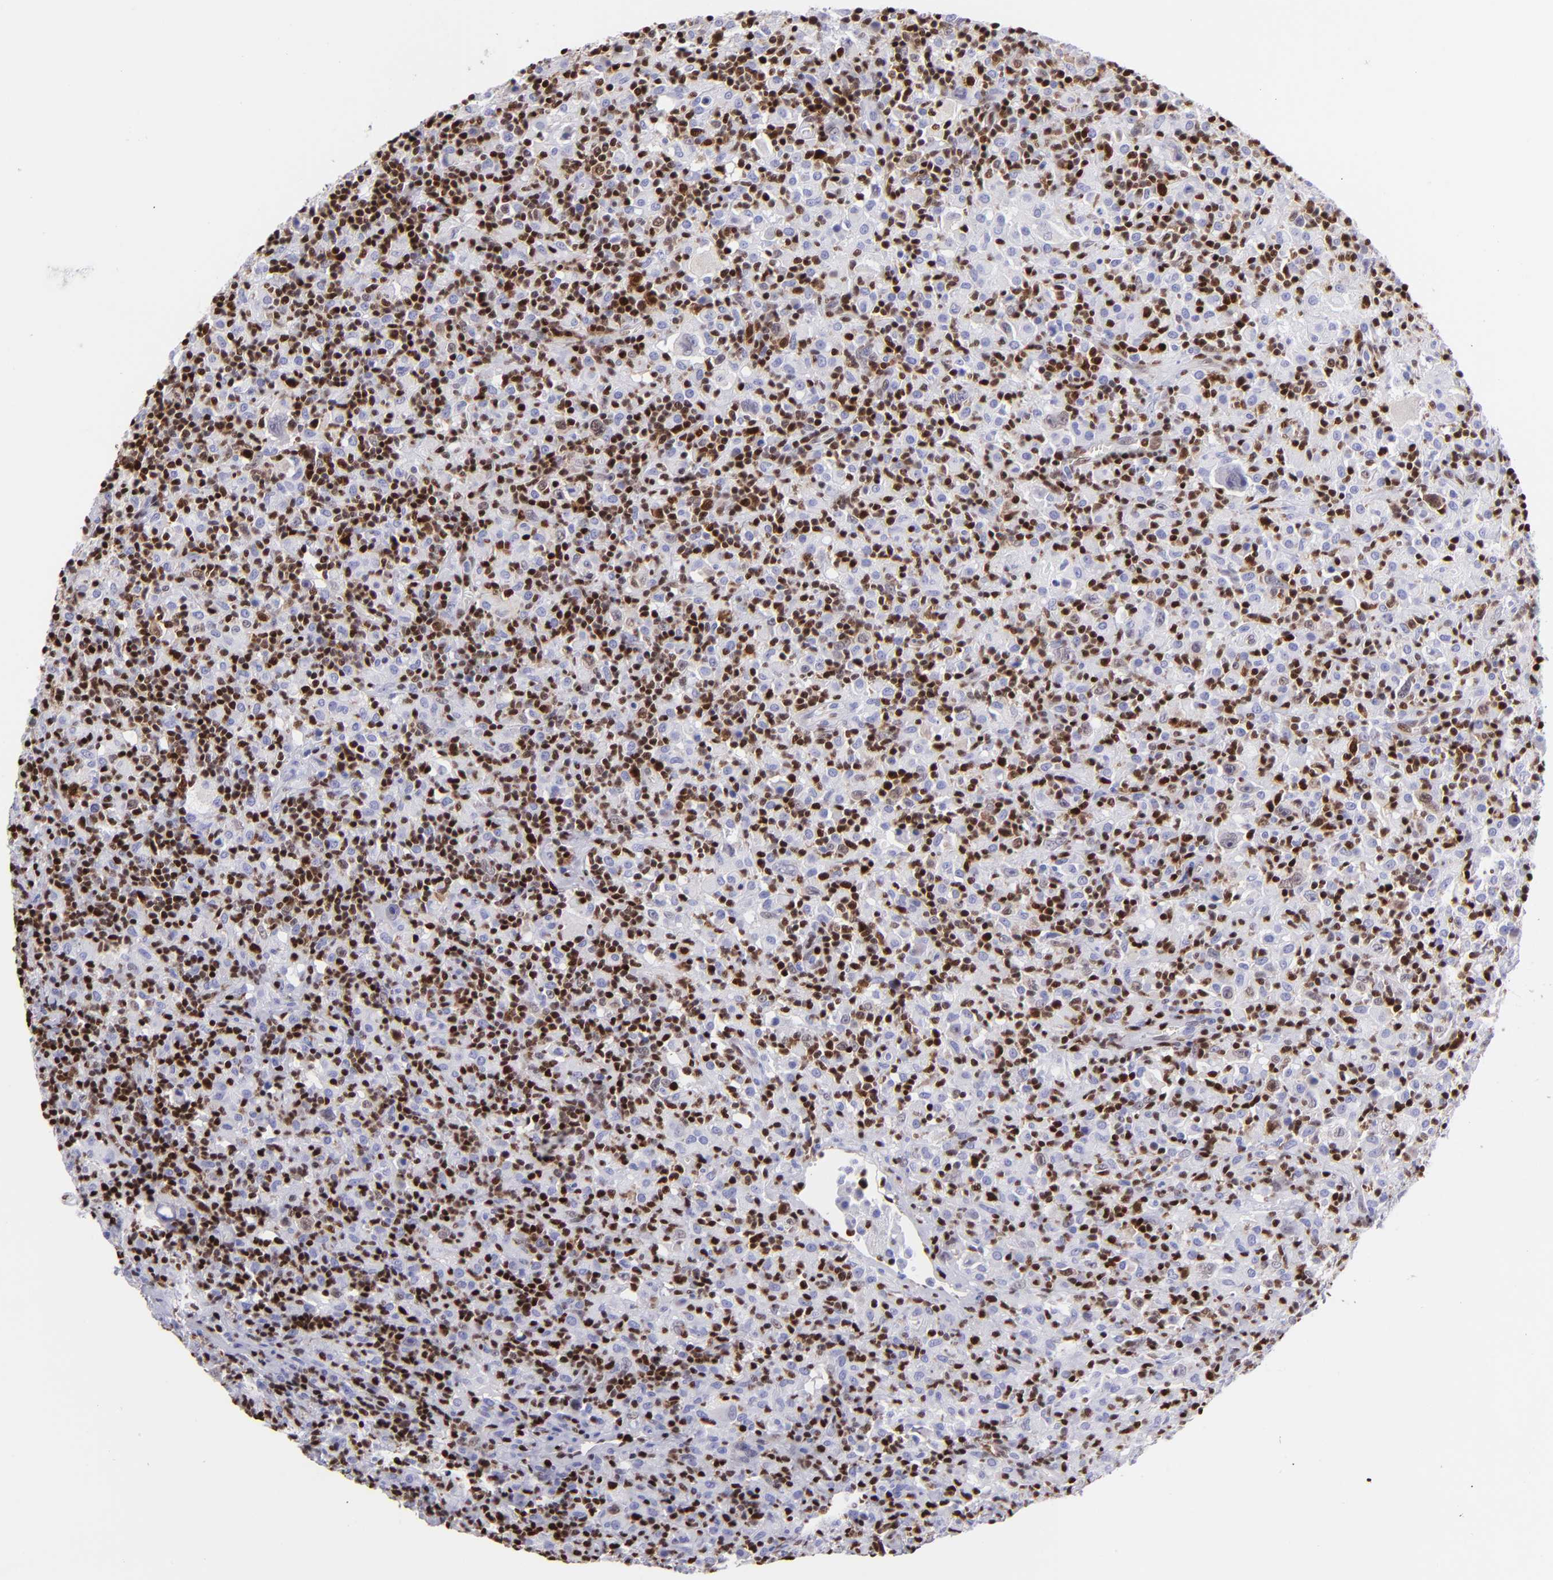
{"staining": {"intensity": "moderate", "quantity": "25%-75%", "location": "nuclear"}, "tissue": "lymphoma", "cell_type": "Tumor cells", "image_type": "cancer", "snomed": [{"axis": "morphology", "description": "Hodgkin's disease, NOS"}, {"axis": "topography", "description": "Lymph node"}], "caption": "The micrograph shows staining of Hodgkin's disease, revealing moderate nuclear protein expression (brown color) within tumor cells. Immunohistochemistry (ihc) stains the protein in brown and the nuclei are stained blue.", "gene": "ETS1", "patient": {"sex": "male", "age": 46}}